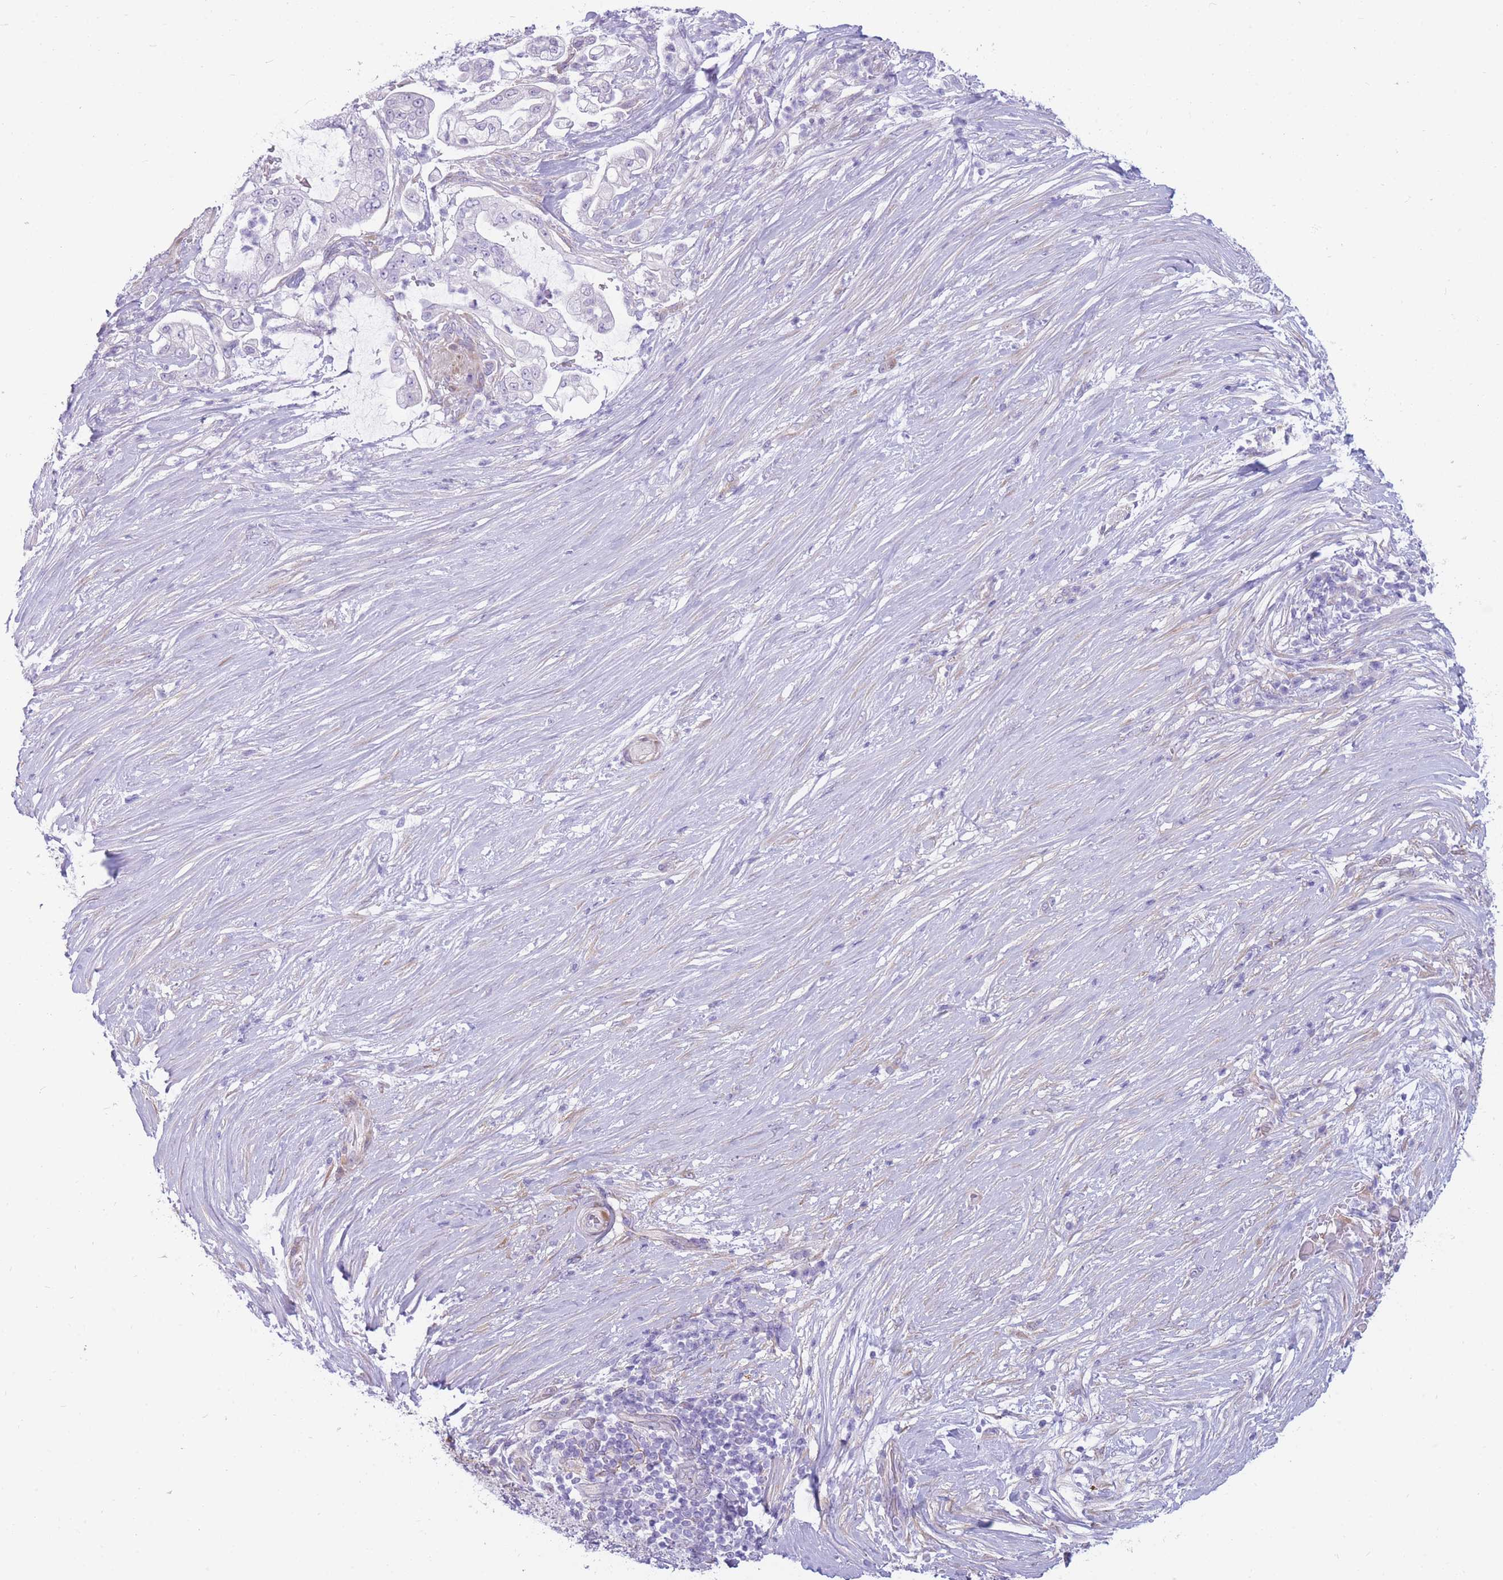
{"staining": {"intensity": "negative", "quantity": "none", "location": "none"}, "tissue": "pancreatic cancer", "cell_type": "Tumor cells", "image_type": "cancer", "snomed": [{"axis": "morphology", "description": "Adenocarcinoma, NOS"}, {"axis": "topography", "description": "Pancreas"}], "caption": "Immunohistochemistry (IHC) histopathology image of pancreatic cancer stained for a protein (brown), which displays no staining in tumor cells. Brightfield microscopy of immunohistochemistry (IHC) stained with DAB (brown) and hematoxylin (blue), captured at high magnification.", "gene": "MTSS2", "patient": {"sex": "female", "age": 69}}